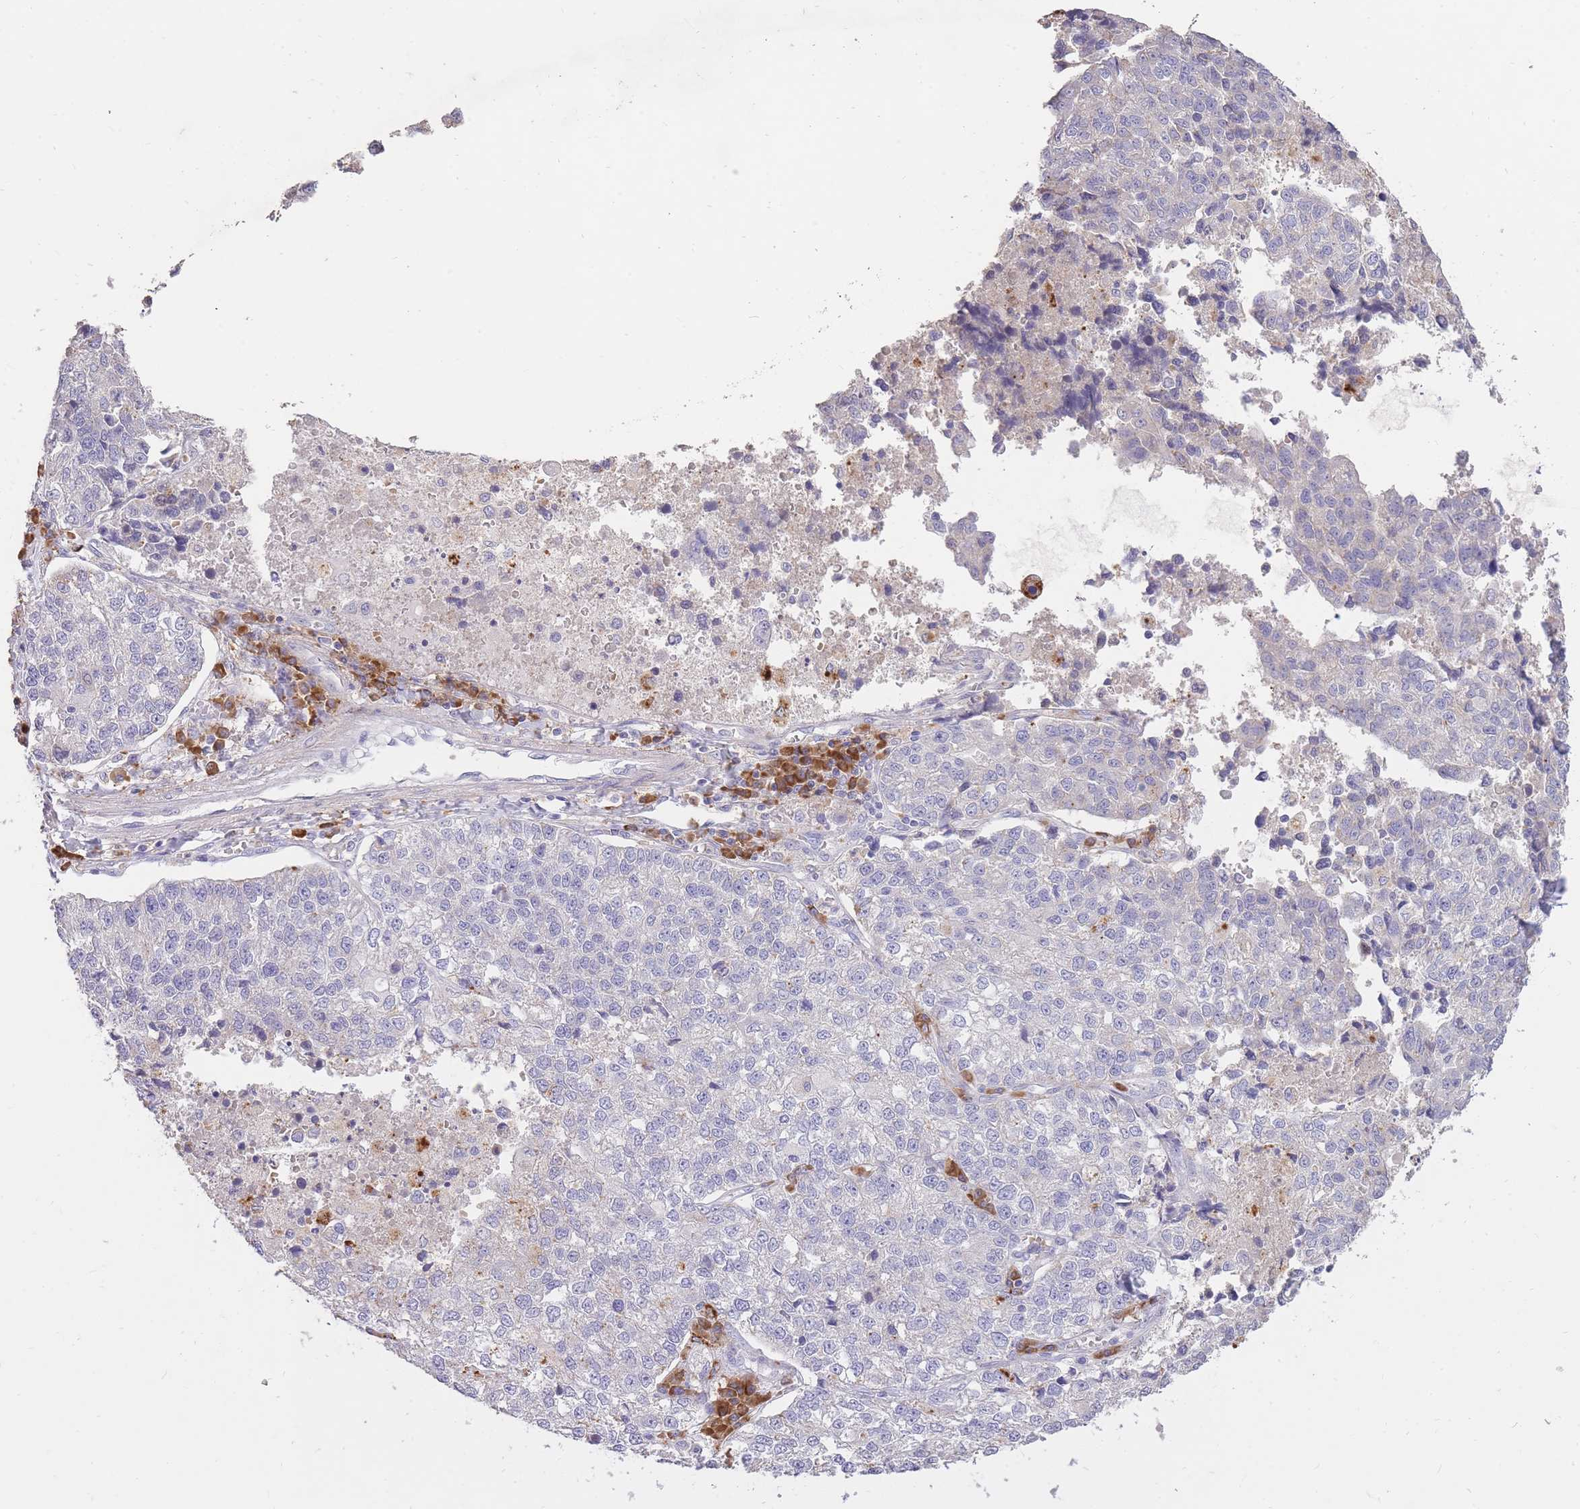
{"staining": {"intensity": "negative", "quantity": "none", "location": "none"}, "tissue": "lung cancer", "cell_type": "Tumor cells", "image_type": "cancer", "snomed": [{"axis": "morphology", "description": "Adenocarcinoma, NOS"}, {"axis": "topography", "description": "Lung"}], "caption": "The IHC photomicrograph has no significant positivity in tumor cells of adenocarcinoma (lung) tissue.", "gene": "FRG2C", "patient": {"sex": "male", "age": 49}}